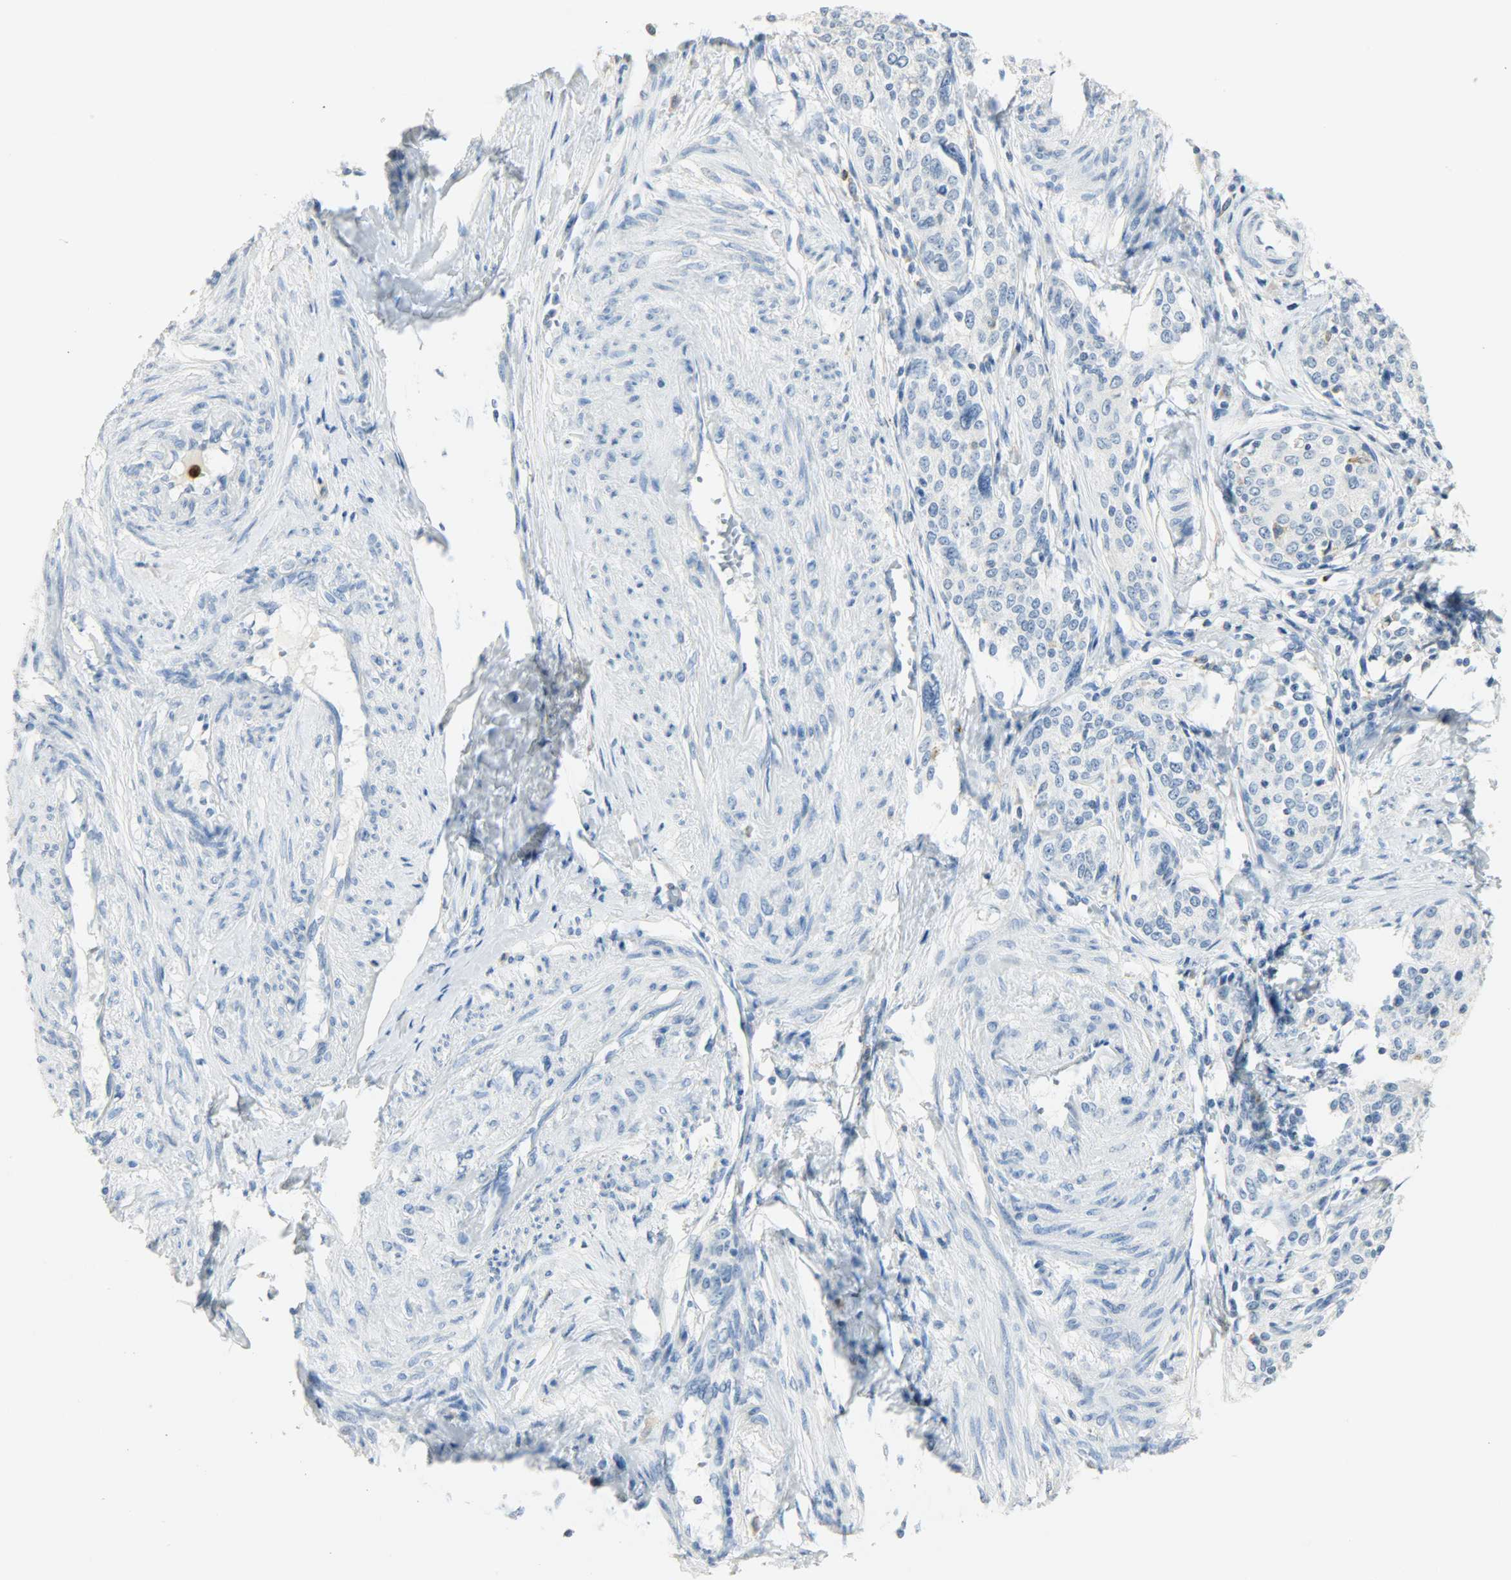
{"staining": {"intensity": "negative", "quantity": "none", "location": "none"}, "tissue": "cervical cancer", "cell_type": "Tumor cells", "image_type": "cancer", "snomed": [{"axis": "morphology", "description": "Squamous cell carcinoma, NOS"}, {"axis": "morphology", "description": "Adenocarcinoma, NOS"}, {"axis": "topography", "description": "Cervix"}], "caption": "This is a photomicrograph of immunohistochemistry staining of adenocarcinoma (cervical), which shows no expression in tumor cells.", "gene": "PTPN6", "patient": {"sex": "female", "age": 52}}